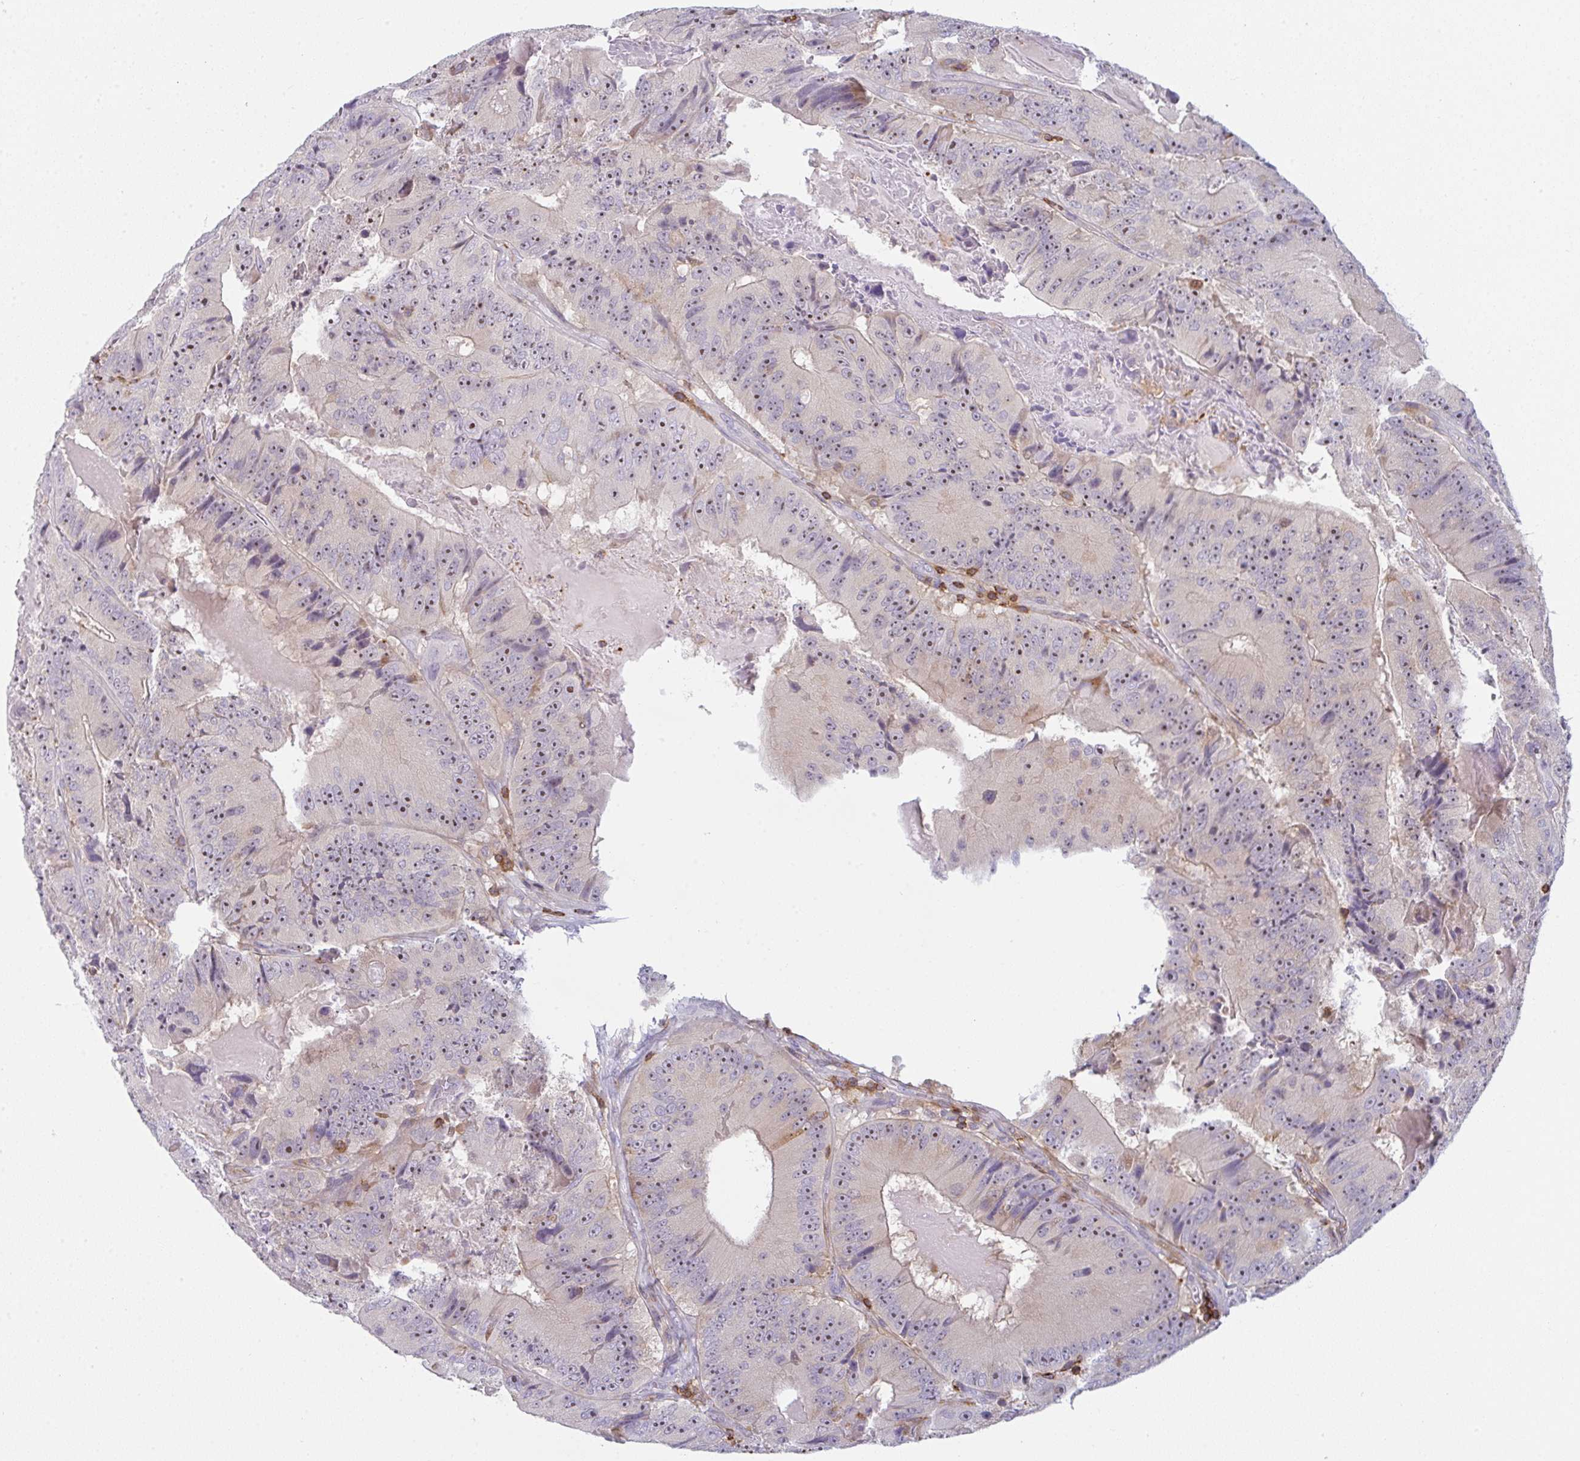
{"staining": {"intensity": "negative", "quantity": "none", "location": "none"}, "tissue": "colorectal cancer", "cell_type": "Tumor cells", "image_type": "cancer", "snomed": [{"axis": "morphology", "description": "Adenocarcinoma, NOS"}, {"axis": "topography", "description": "Colon"}], "caption": "This image is of colorectal adenocarcinoma stained with immunohistochemistry (IHC) to label a protein in brown with the nuclei are counter-stained blue. There is no expression in tumor cells. (DAB IHC with hematoxylin counter stain).", "gene": "CD80", "patient": {"sex": "female", "age": 86}}